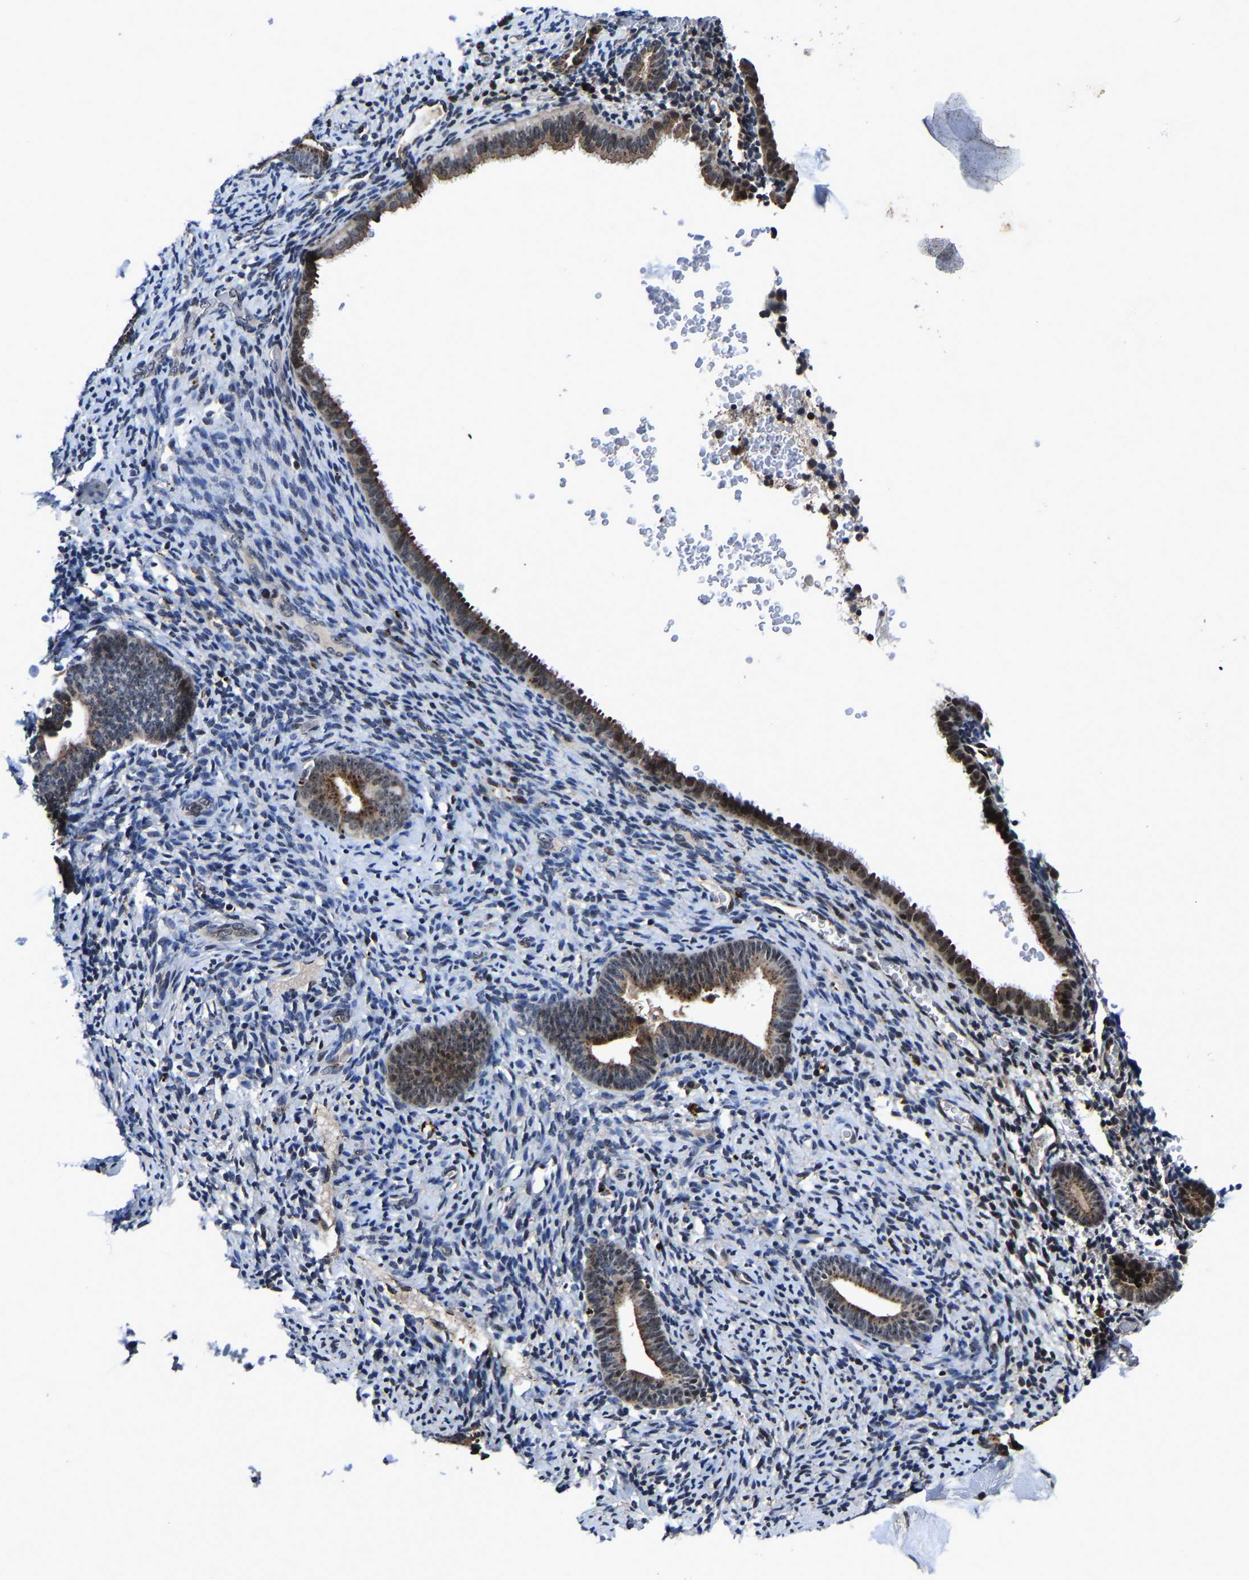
{"staining": {"intensity": "weak", "quantity": "<25%", "location": "cytoplasmic/membranous"}, "tissue": "endometrium", "cell_type": "Cells in endometrial stroma", "image_type": "normal", "snomed": [{"axis": "morphology", "description": "Normal tissue, NOS"}, {"axis": "topography", "description": "Endometrium"}], "caption": "Endometrium stained for a protein using immunohistochemistry displays no positivity cells in endometrial stroma.", "gene": "ZCCHC7", "patient": {"sex": "female", "age": 51}}